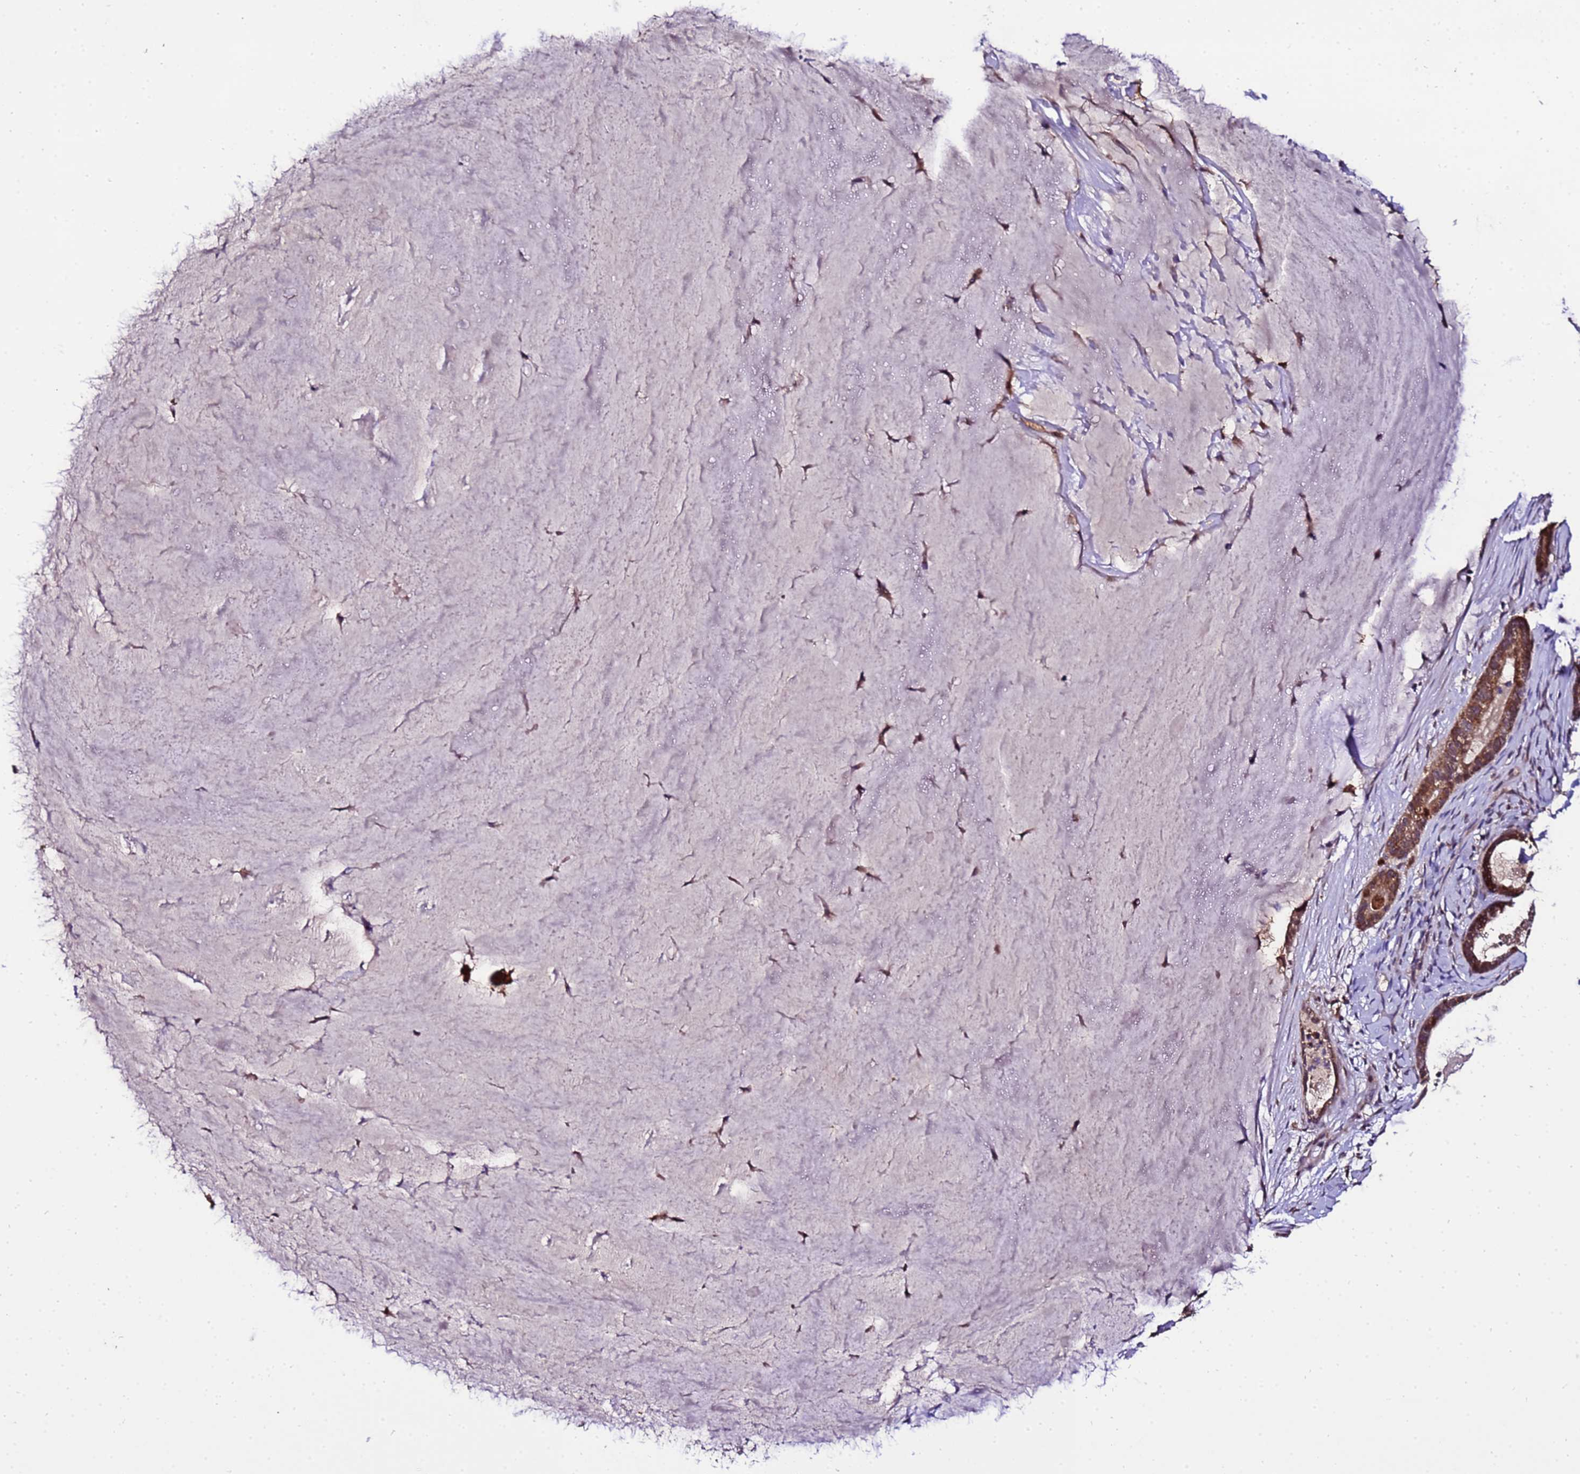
{"staining": {"intensity": "moderate", "quantity": ">75%", "location": "cytoplasmic/membranous"}, "tissue": "ovarian cancer", "cell_type": "Tumor cells", "image_type": "cancer", "snomed": [{"axis": "morphology", "description": "Cystadenocarcinoma, mucinous, NOS"}, {"axis": "topography", "description": "Ovary"}], "caption": "About >75% of tumor cells in human ovarian mucinous cystadenocarcinoma exhibit moderate cytoplasmic/membranous protein expression as visualized by brown immunohistochemical staining.", "gene": "ZNF329", "patient": {"sex": "female", "age": 61}}